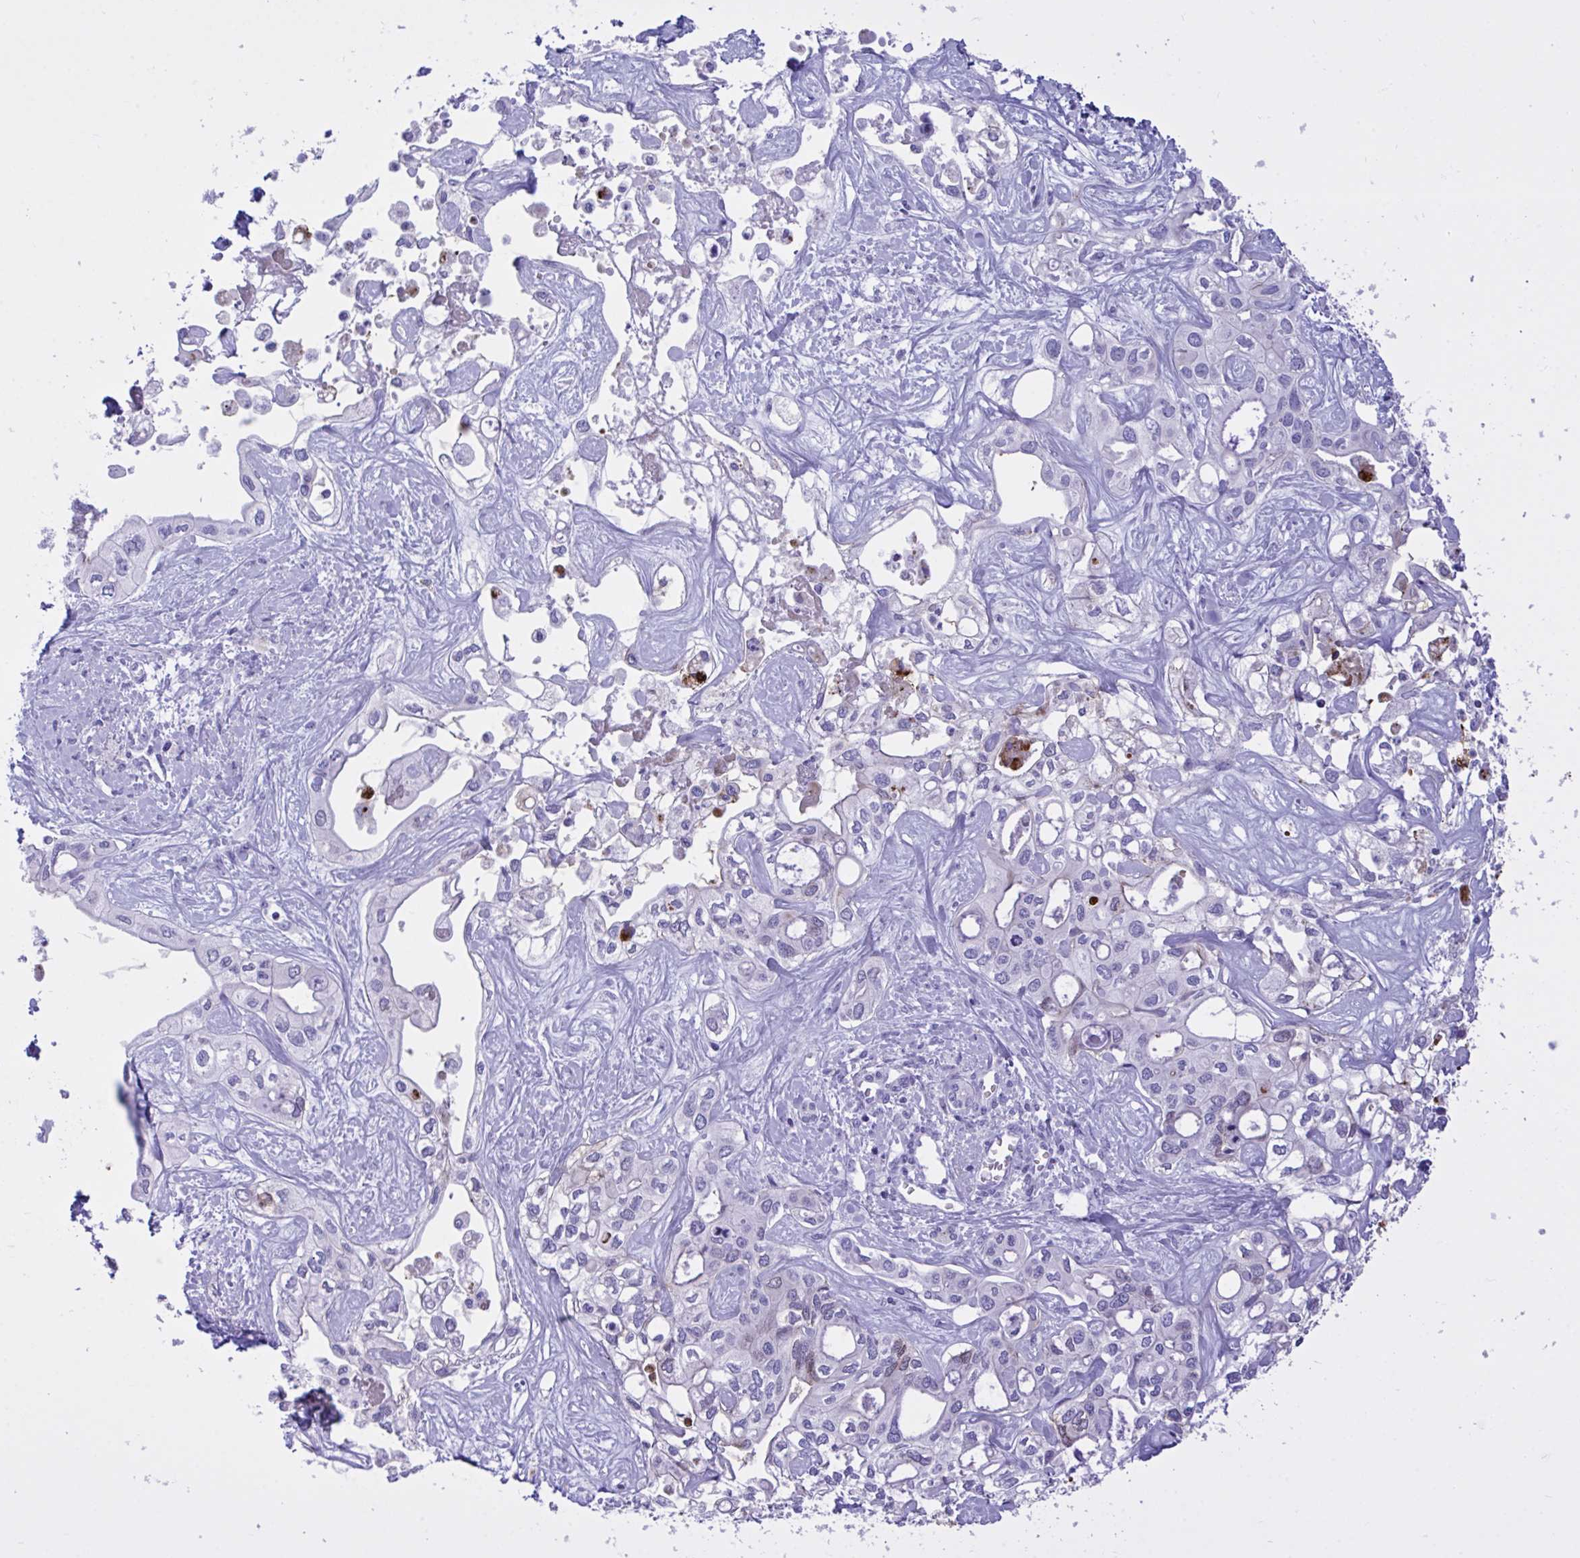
{"staining": {"intensity": "weak", "quantity": "<25%", "location": "cytoplasmic/membranous"}, "tissue": "liver cancer", "cell_type": "Tumor cells", "image_type": "cancer", "snomed": [{"axis": "morphology", "description": "Cholangiocarcinoma"}, {"axis": "topography", "description": "Liver"}], "caption": "The immunohistochemistry (IHC) image has no significant expression in tumor cells of liver cholangiocarcinoma tissue.", "gene": "BEX5", "patient": {"sex": "female", "age": 64}}